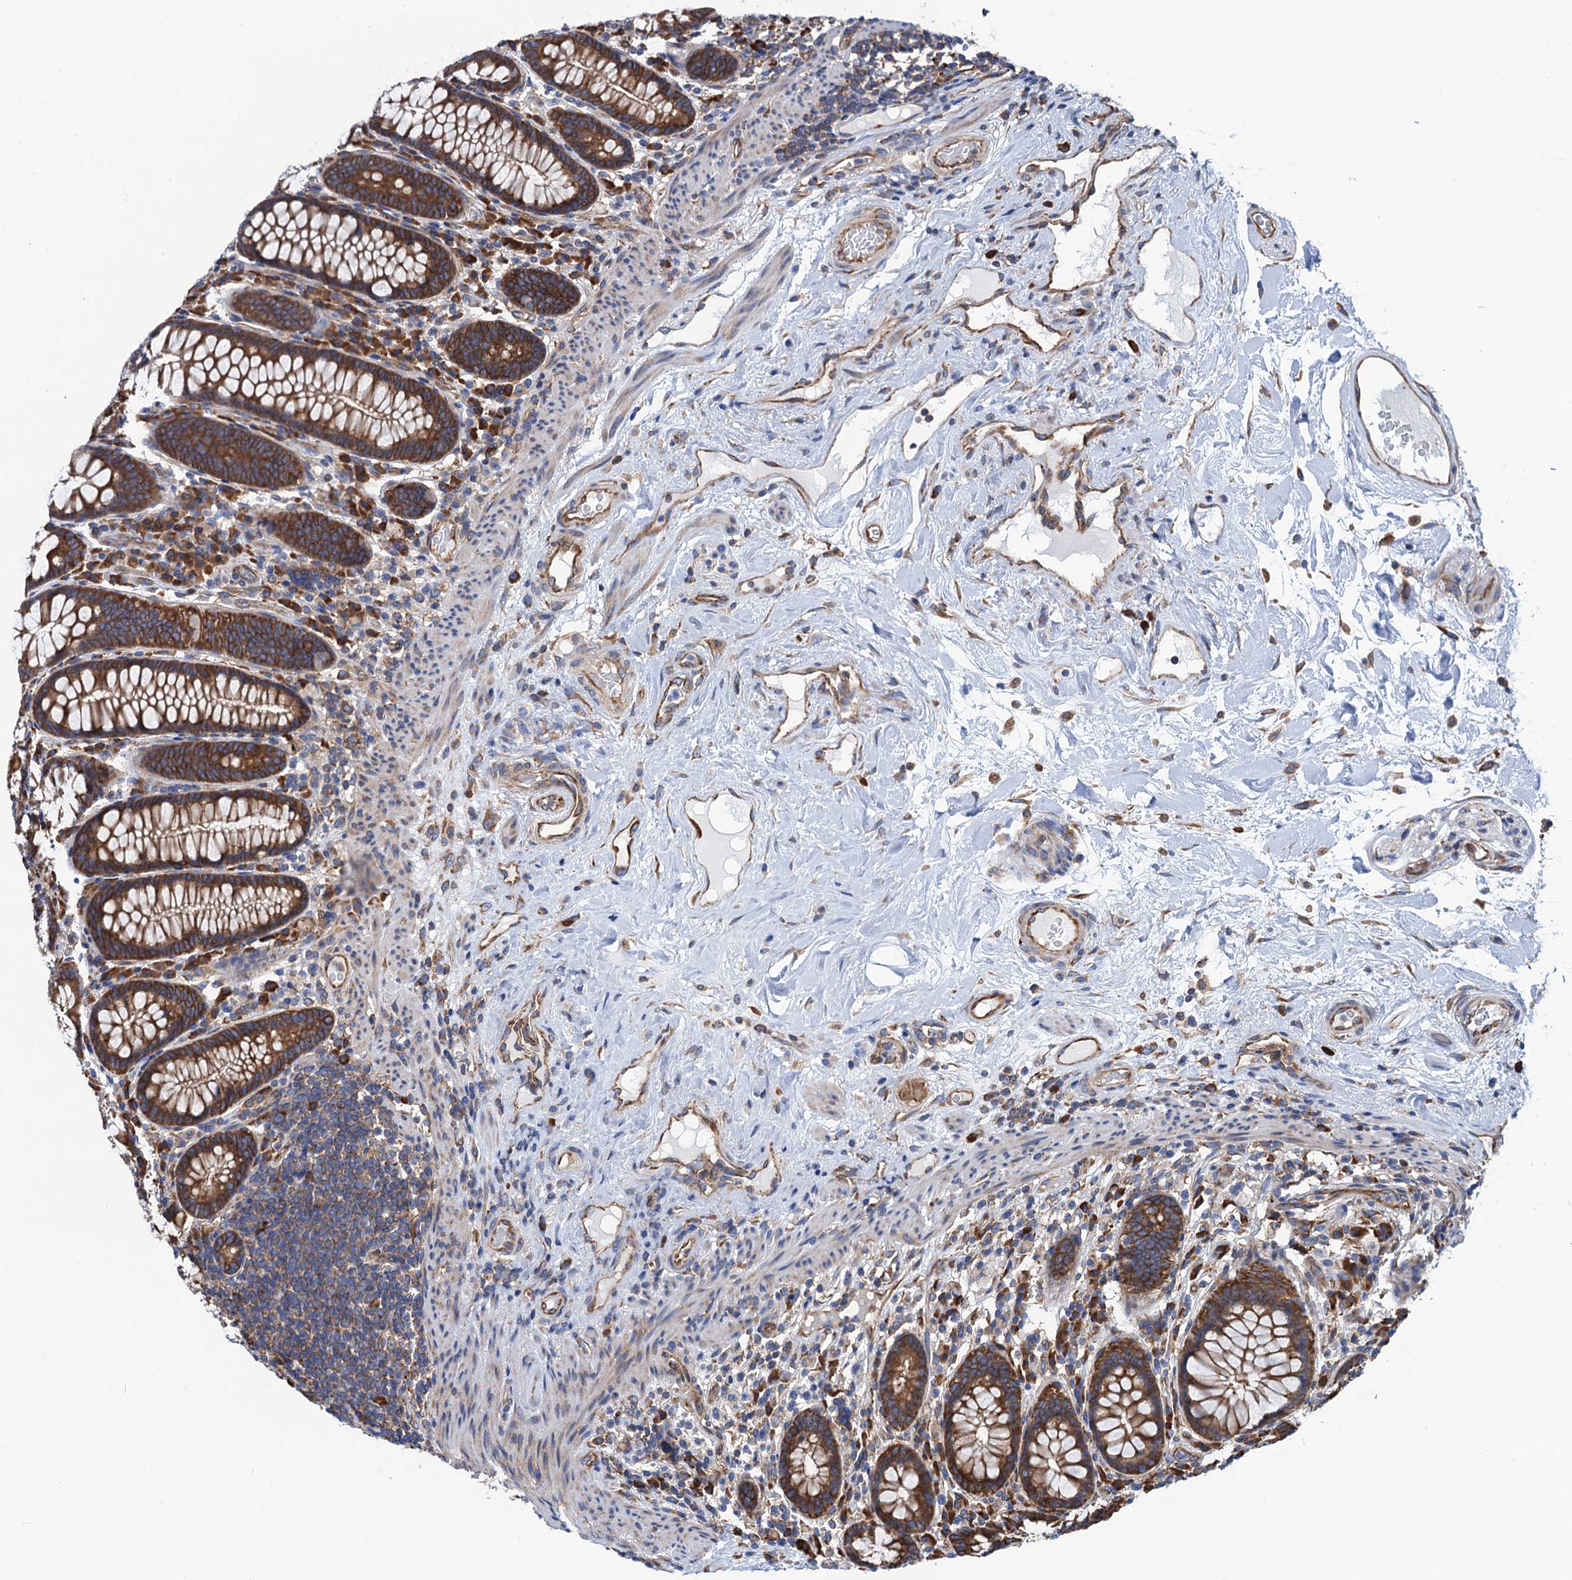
{"staining": {"intensity": "moderate", "quantity": "25%-75%", "location": "cytoplasmic/membranous,nuclear"}, "tissue": "colon", "cell_type": "Endothelial cells", "image_type": "normal", "snomed": [{"axis": "morphology", "description": "Normal tissue, NOS"}, {"axis": "topography", "description": "Colon"}], "caption": "Colon stained with DAB (3,3'-diaminobenzidine) immunohistochemistry (IHC) displays medium levels of moderate cytoplasmic/membranous,nuclear staining in about 25%-75% of endothelial cells. (Brightfield microscopy of DAB IHC at high magnification).", "gene": "SLC12A7", "patient": {"sex": "female", "age": 79}}